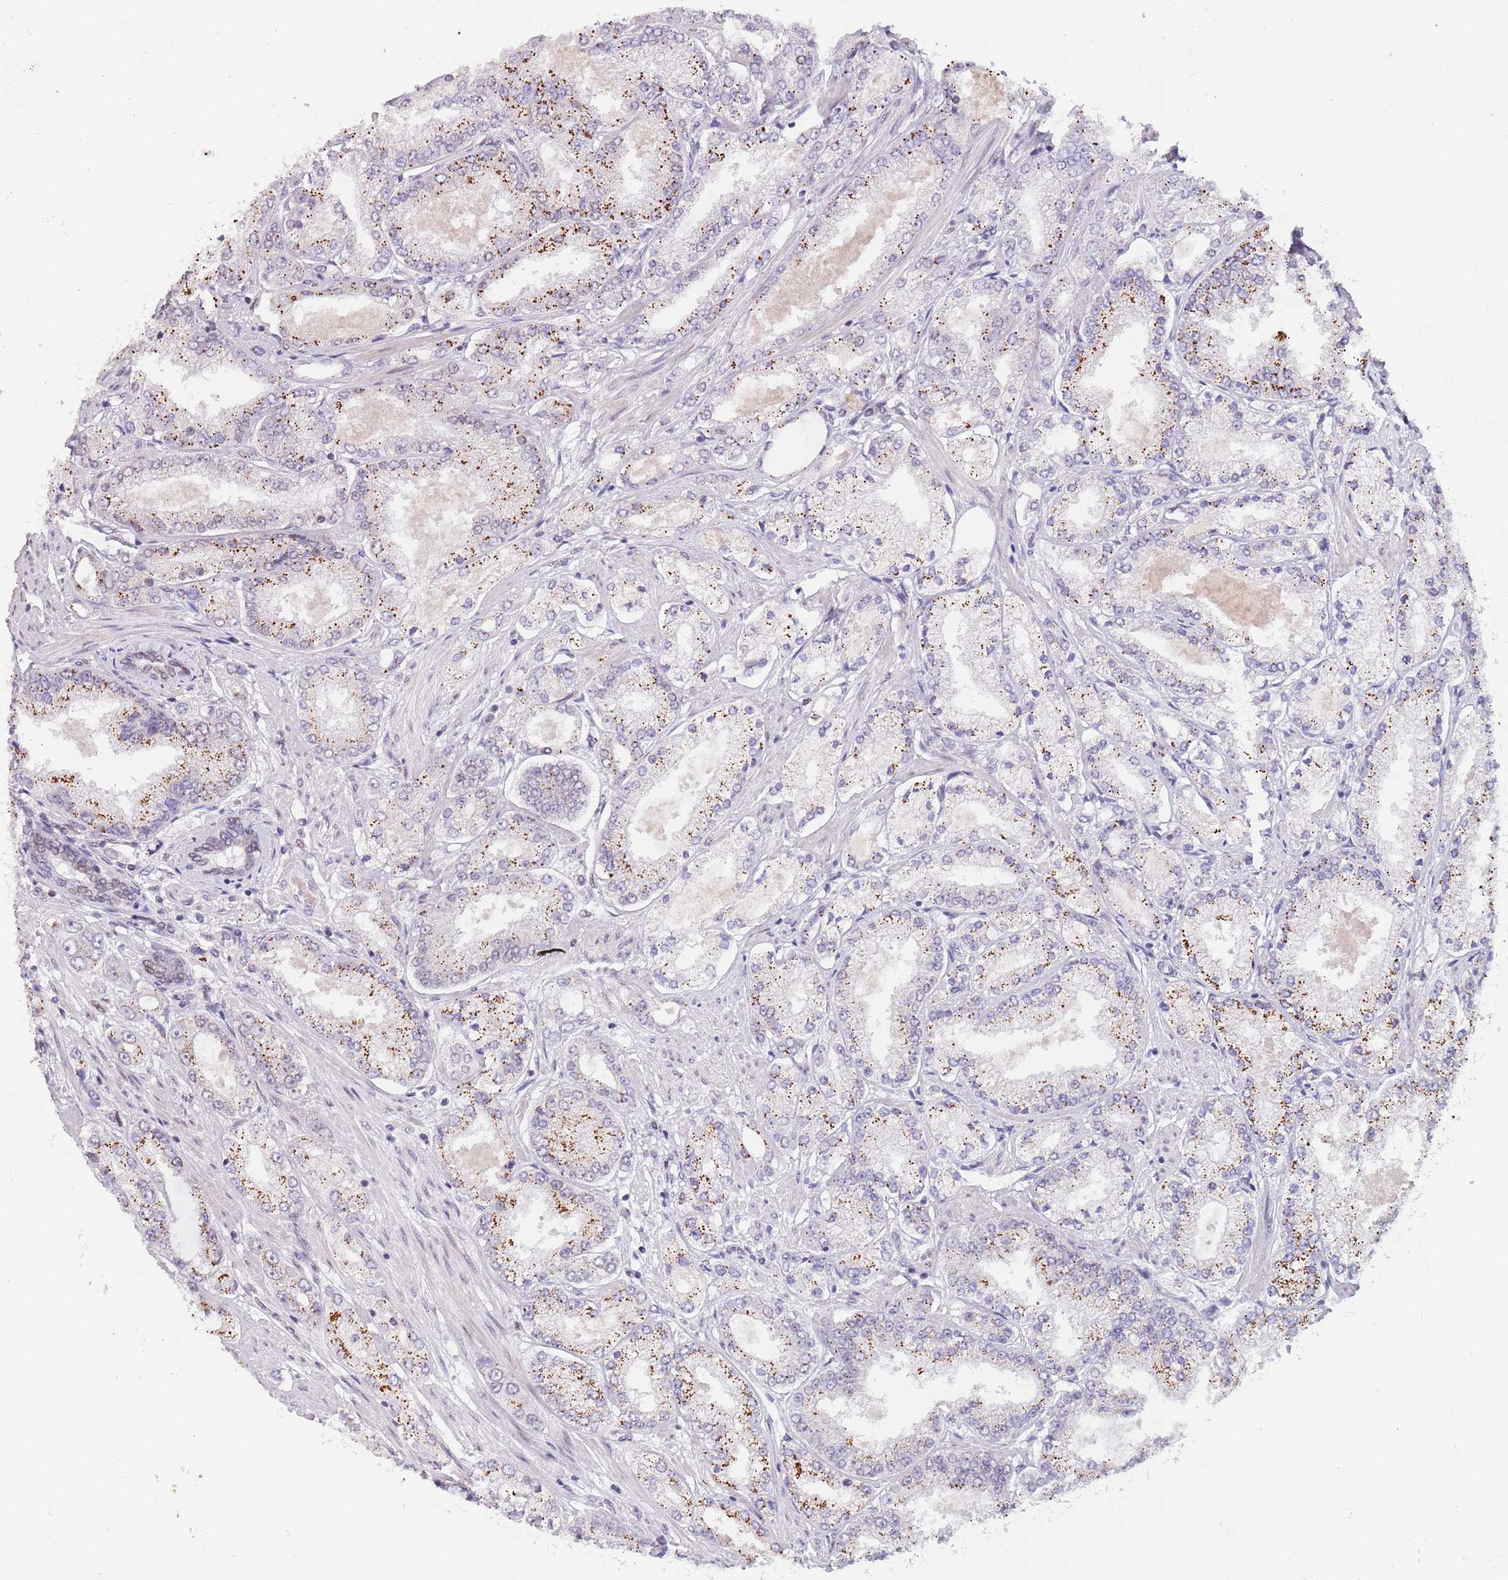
{"staining": {"intensity": "moderate", "quantity": ">75%", "location": "cytoplasmic/membranous"}, "tissue": "prostate cancer", "cell_type": "Tumor cells", "image_type": "cancer", "snomed": [{"axis": "morphology", "description": "Adenocarcinoma, High grade"}, {"axis": "topography", "description": "Prostate"}], "caption": "There is medium levels of moderate cytoplasmic/membranous staining in tumor cells of prostate cancer, as demonstrated by immunohistochemical staining (brown color).", "gene": "KLHDC2", "patient": {"sex": "male", "age": 69}}